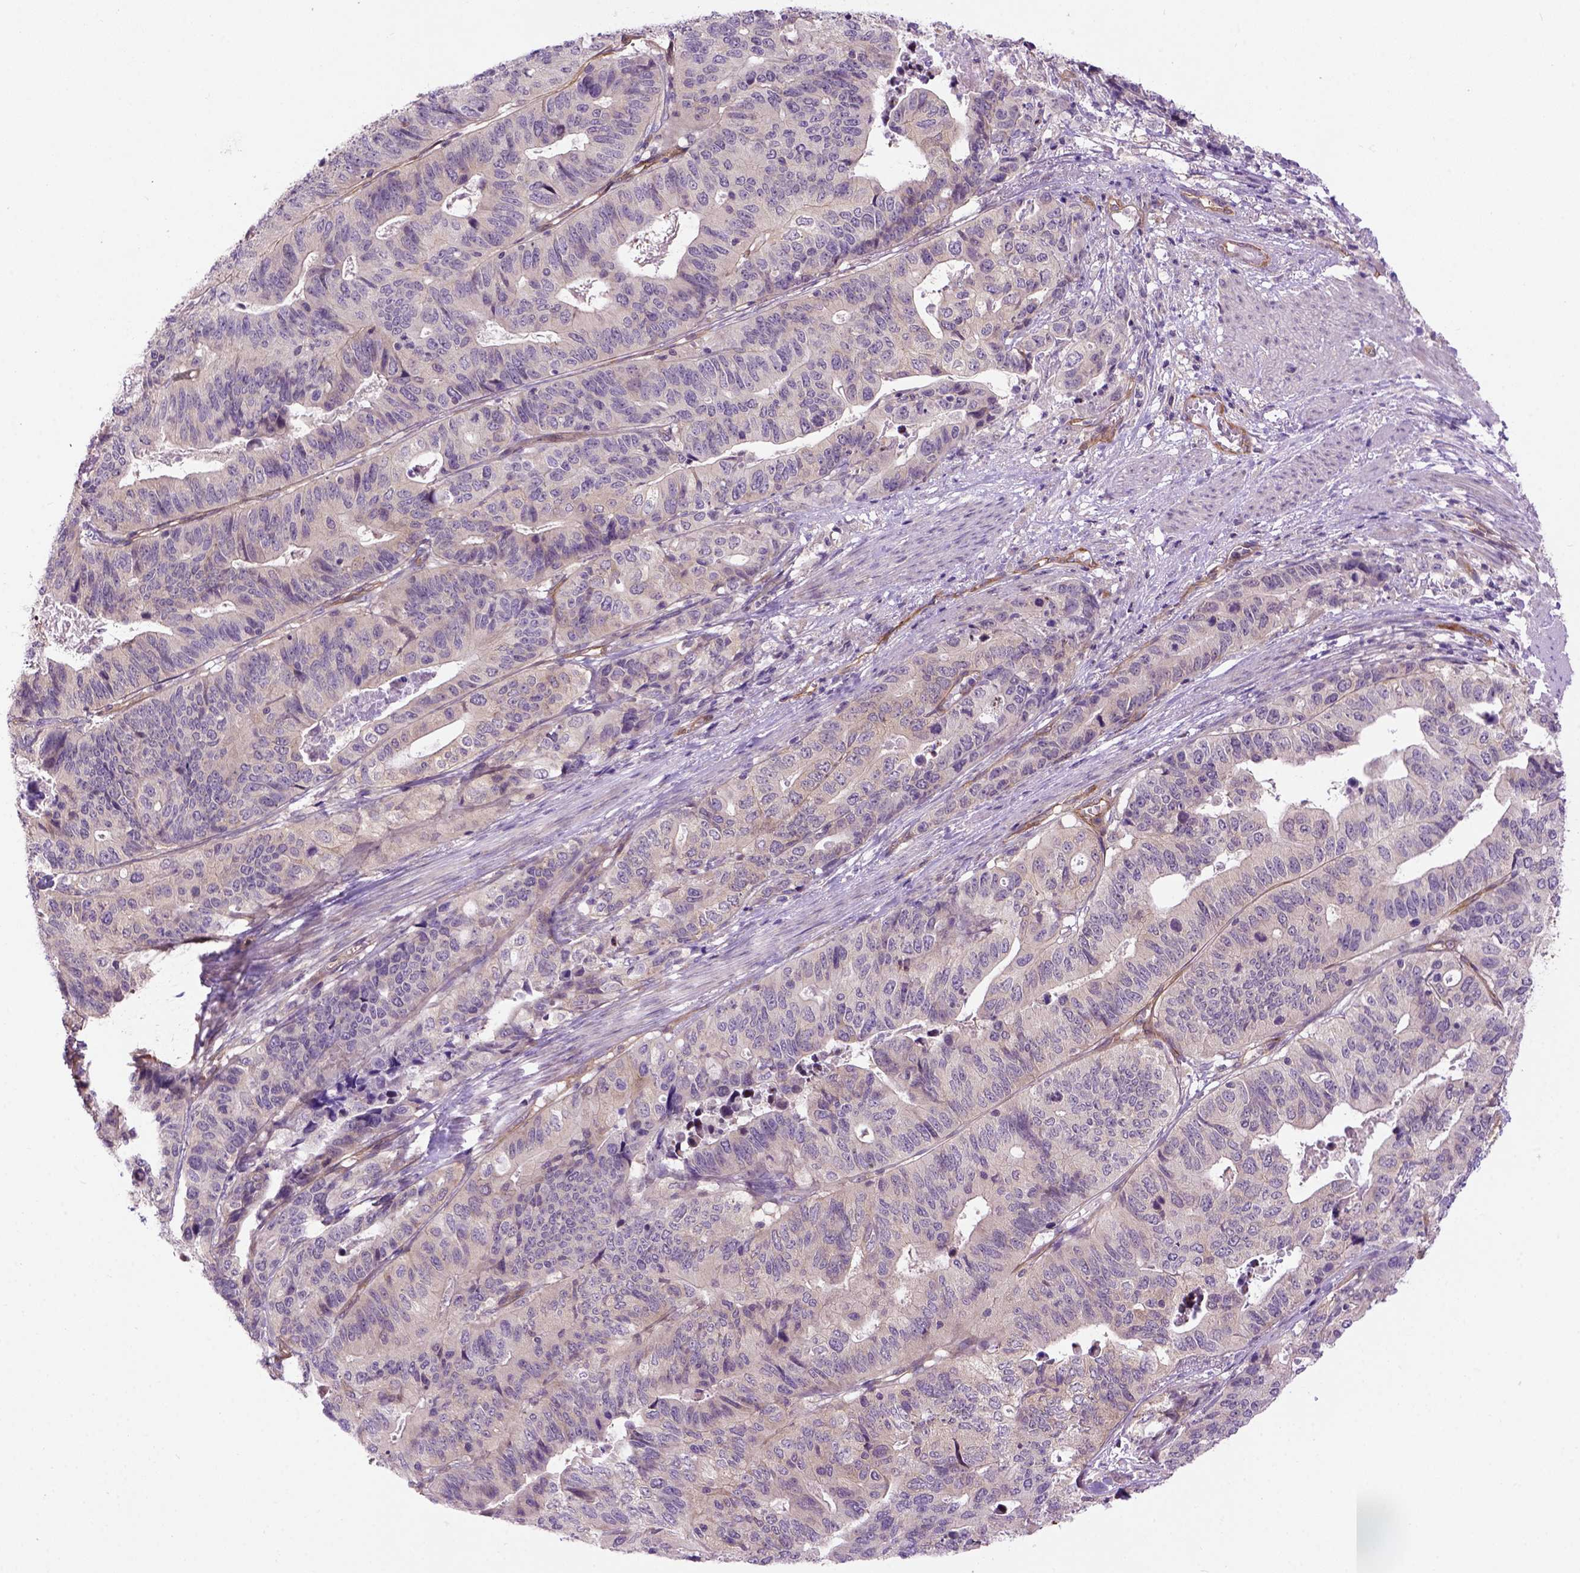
{"staining": {"intensity": "negative", "quantity": "none", "location": "none"}, "tissue": "stomach cancer", "cell_type": "Tumor cells", "image_type": "cancer", "snomed": [{"axis": "morphology", "description": "Adenocarcinoma, NOS"}, {"axis": "topography", "description": "Stomach, upper"}], "caption": "Immunohistochemical staining of human stomach cancer (adenocarcinoma) shows no significant expression in tumor cells.", "gene": "CASKIN2", "patient": {"sex": "female", "age": 67}}